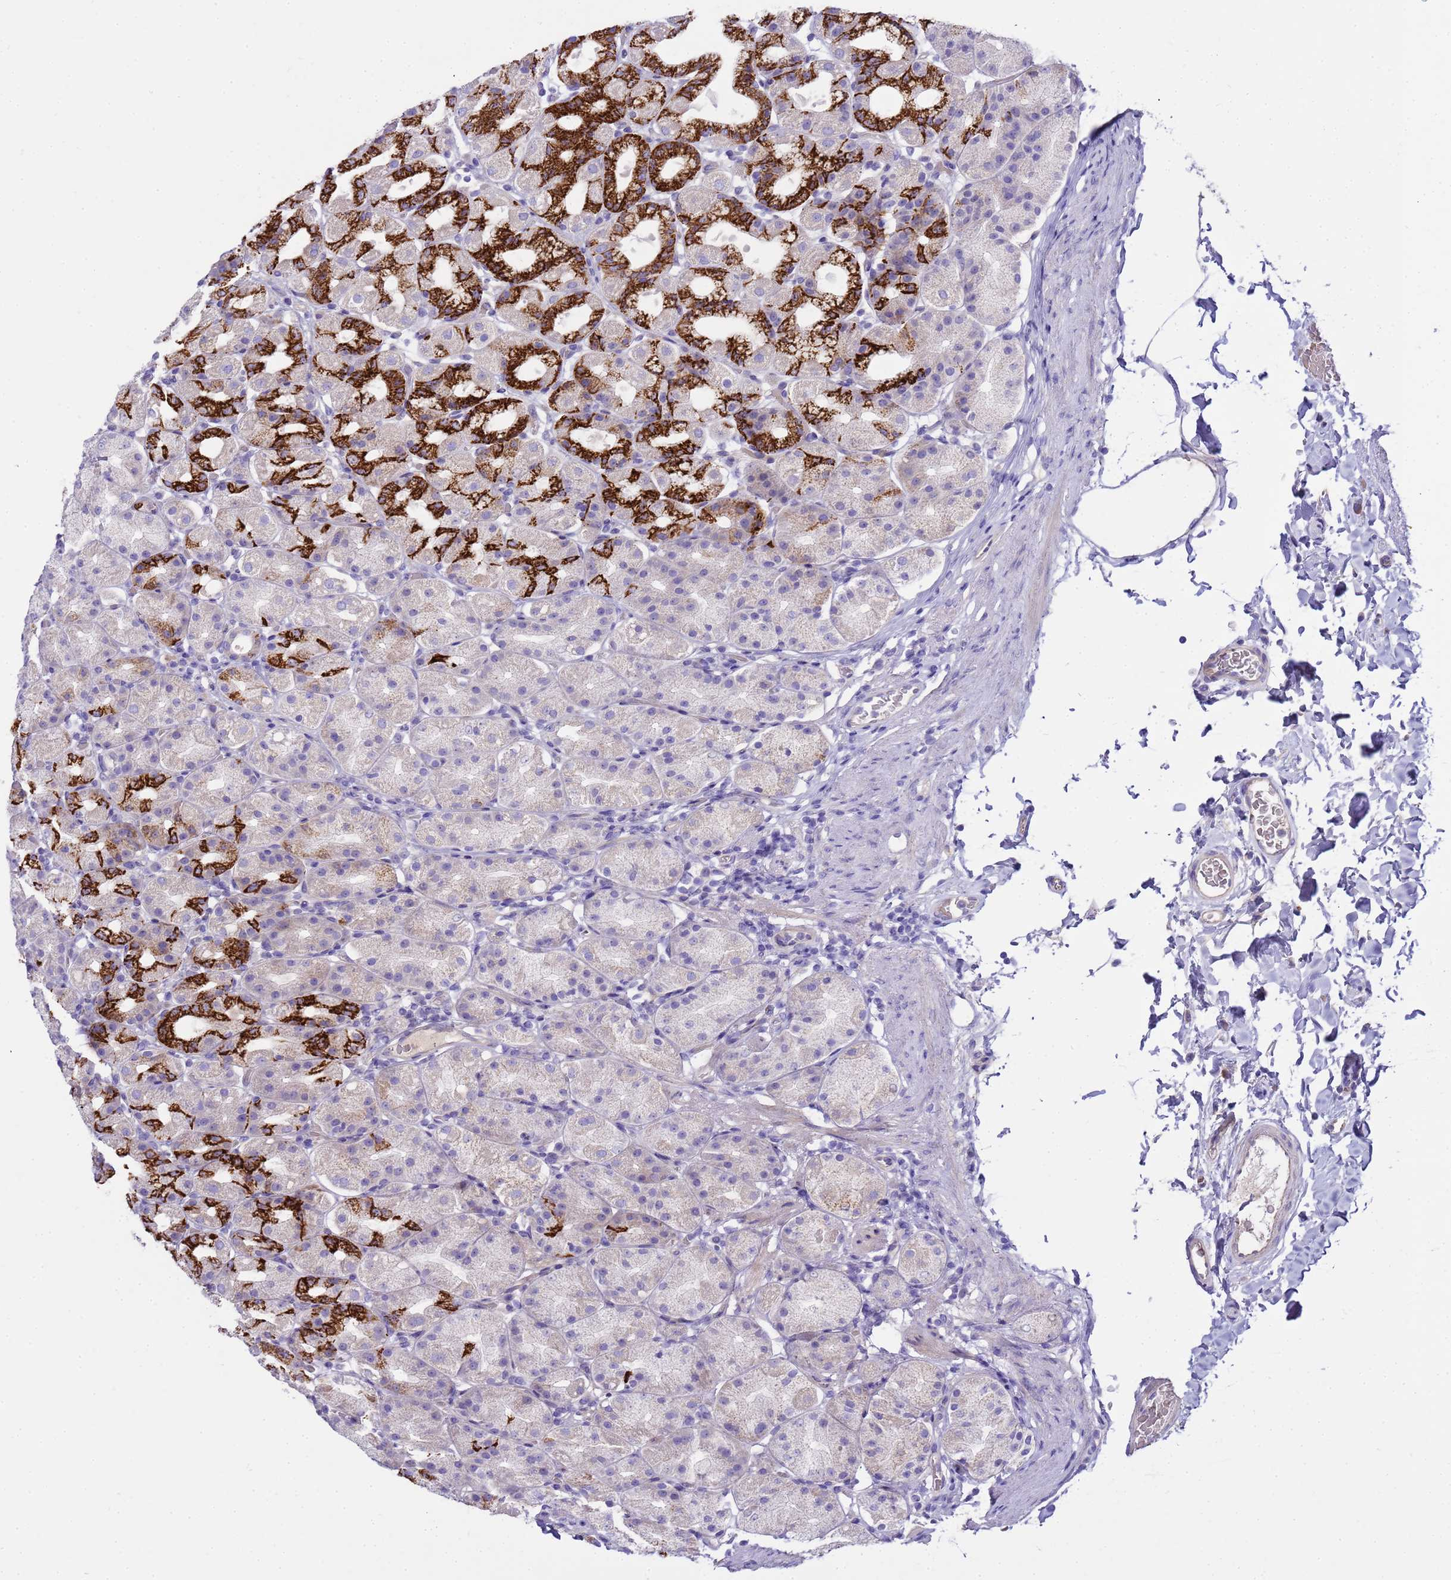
{"staining": {"intensity": "strong", "quantity": "<25%", "location": "cytoplasmic/membranous"}, "tissue": "stomach", "cell_type": "Glandular cells", "image_type": "normal", "snomed": [{"axis": "morphology", "description": "Normal tissue, NOS"}, {"axis": "topography", "description": "Stomach, upper"}], "caption": "This micrograph demonstrates benign stomach stained with IHC to label a protein in brown. The cytoplasmic/membranous of glandular cells show strong positivity for the protein. Nuclei are counter-stained blue.", "gene": "RIPPLY2", "patient": {"sex": "male", "age": 68}}